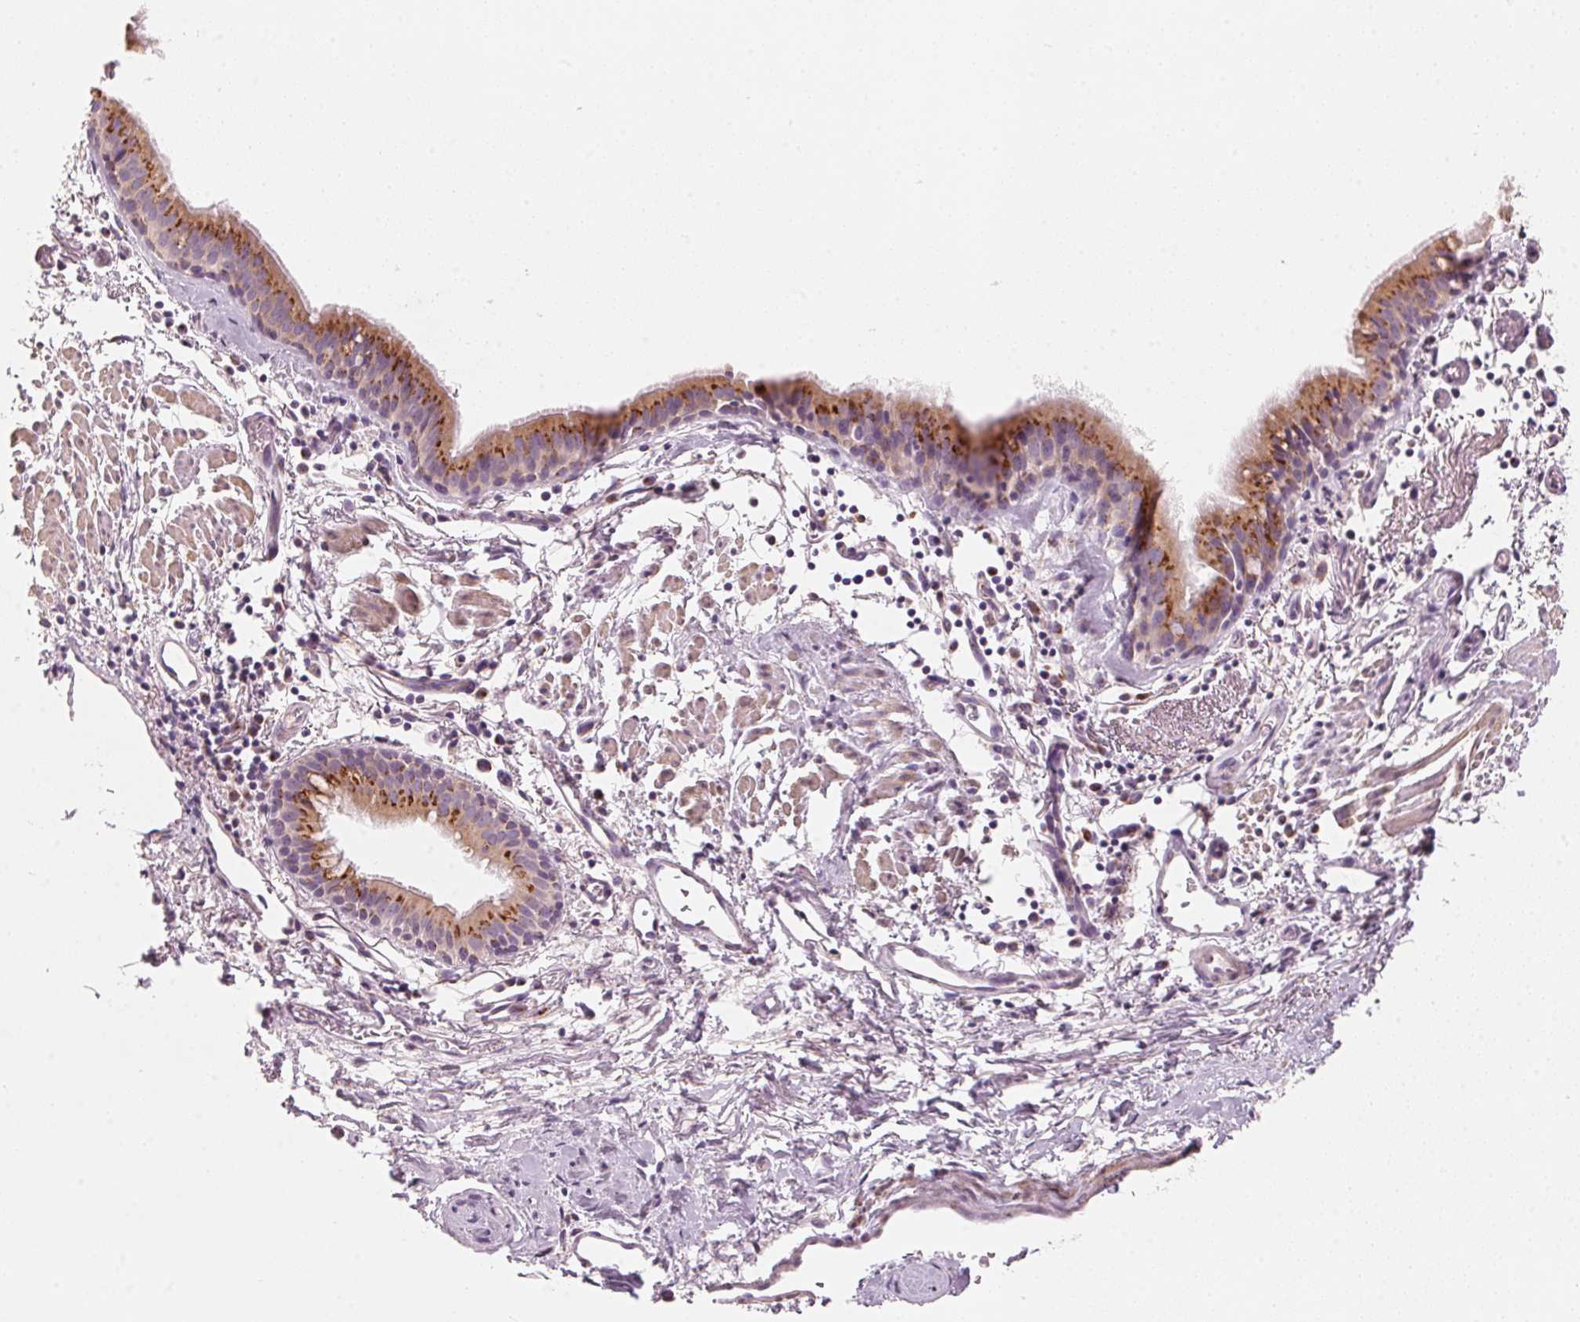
{"staining": {"intensity": "moderate", "quantity": ">75%", "location": "cytoplasmic/membranous"}, "tissue": "bronchus", "cell_type": "Respiratory epithelial cells", "image_type": "normal", "snomed": [{"axis": "morphology", "description": "Normal tissue, NOS"}, {"axis": "morphology", "description": "Adenocarcinoma, NOS"}, {"axis": "topography", "description": "Bronchus"}], "caption": "A histopathology image of bronchus stained for a protein demonstrates moderate cytoplasmic/membranous brown staining in respiratory epithelial cells.", "gene": "DRAM2", "patient": {"sex": "male", "age": 68}}